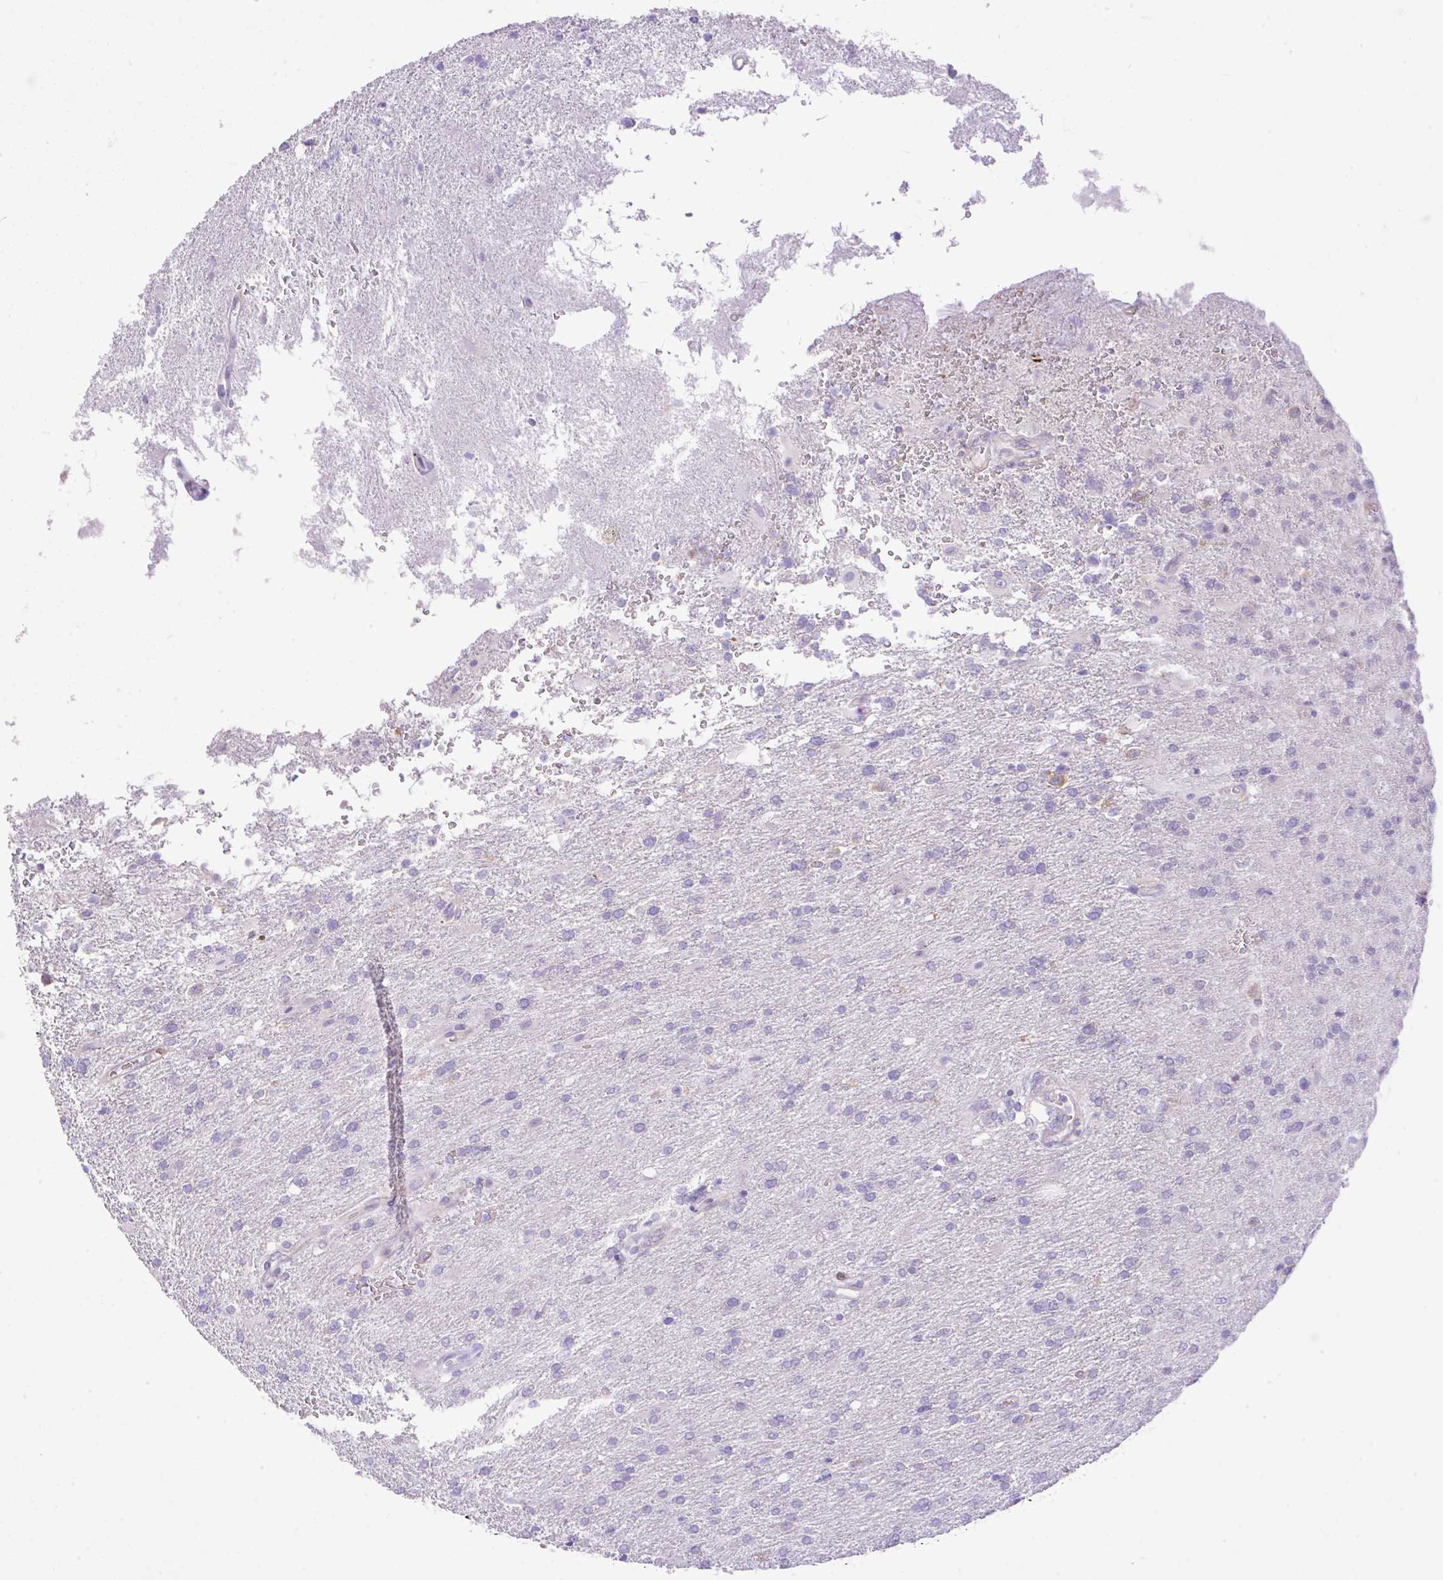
{"staining": {"intensity": "negative", "quantity": "none", "location": "none"}, "tissue": "glioma", "cell_type": "Tumor cells", "image_type": "cancer", "snomed": [{"axis": "morphology", "description": "Glioma, malignant, High grade"}, {"axis": "topography", "description": "Brain"}], "caption": "Glioma was stained to show a protein in brown. There is no significant expression in tumor cells.", "gene": "EEF1A2", "patient": {"sex": "male", "age": 56}}